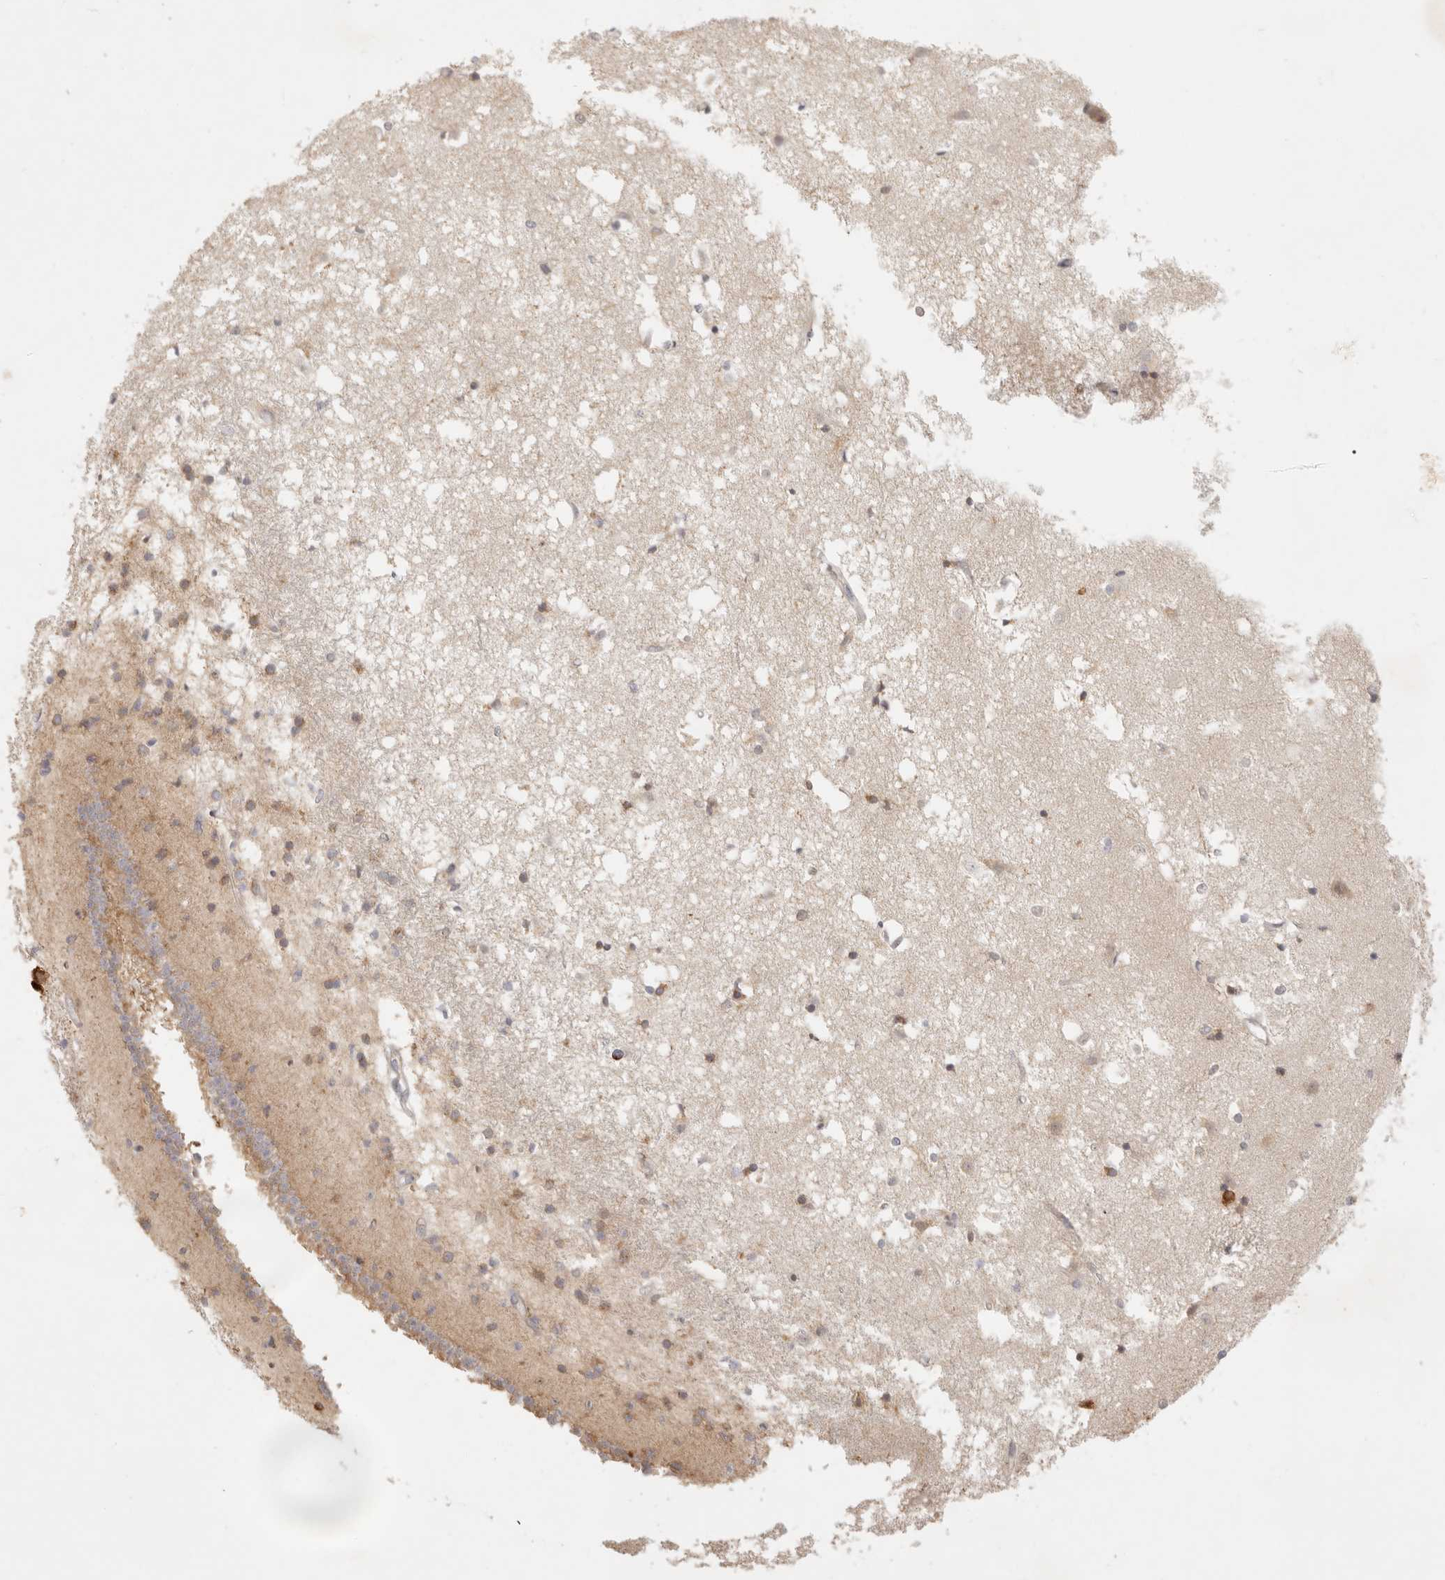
{"staining": {"intensity": "moderate", "quantity": "<25%", "location": "cytoplasmic/membranous"}, "tissue": "caudate", "cell_type": "Glial cells", "image_type": "normal", "snomed": [{"axis": "morphology", "description": "Normal tissue, NOS"}, {"axis": "topography", "description": "Lateral ventricle wall"}], "caption": "Human caudate stained for a protein (brown) shows moderate cytoplasmic/membranous positive positivity in about <25% of glial cells.", "gene": "PABPC4", "patient": {"sex": "male", "age": 45}}